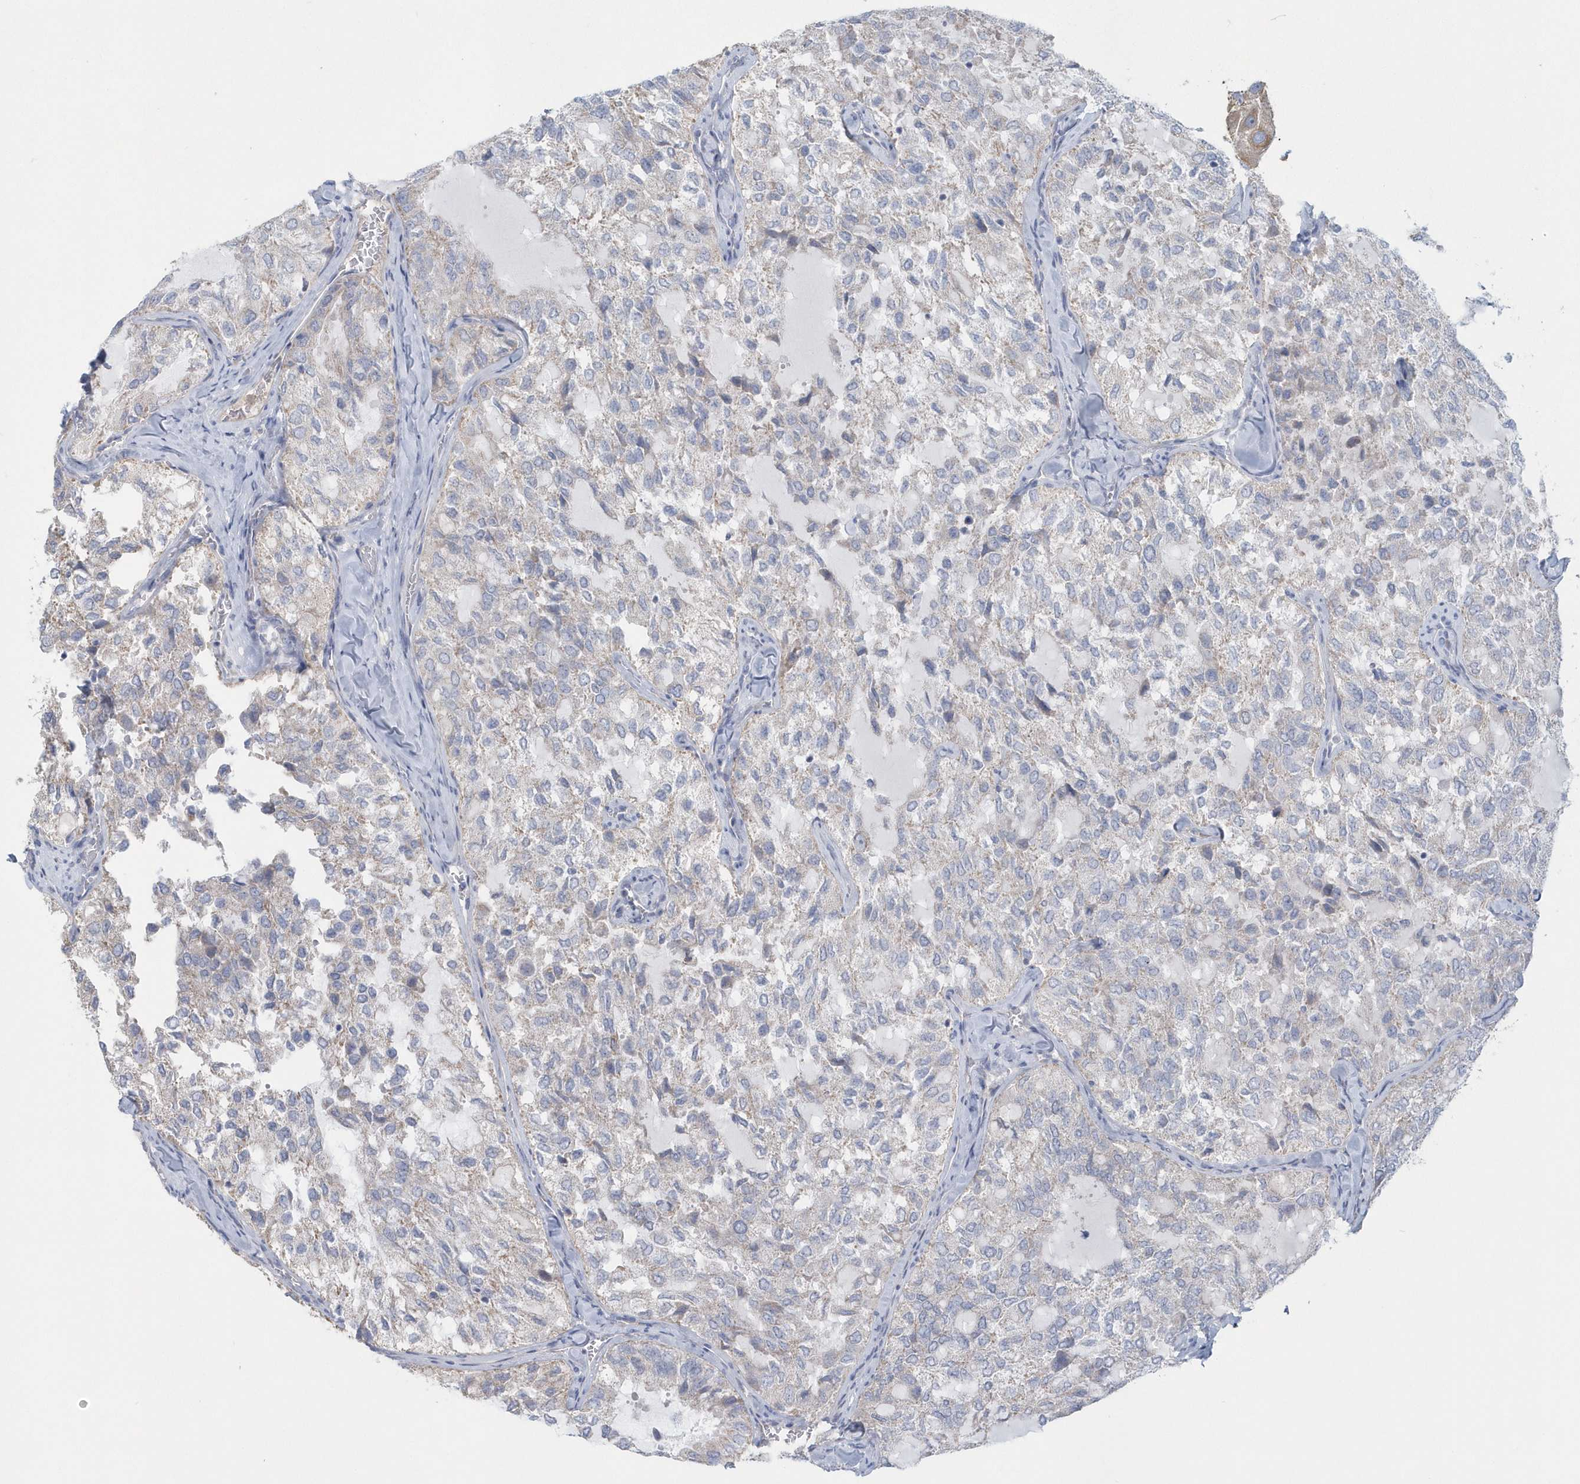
{"staining": {"intensity": "weak", "quantity": "<25%", "location": "cytoplasmic/membranous"}, "tissue": "thyroid cancer", "cell_type": "Tumor cells", "image_type": "cancer", "snomed": [{"axis": "morphology", "description": "Follicular adenoma carcinoma, NOS"}, {"axis": "topography", "description": "Thyroid gland"}], "caption": "Follicular adenoma carcinoma (thyroid) was stained to show a protein in brown. There is no significant expression in tumor cells.", "gene": "SPATA18", "patient": {"sex": "male", "age": 75}}